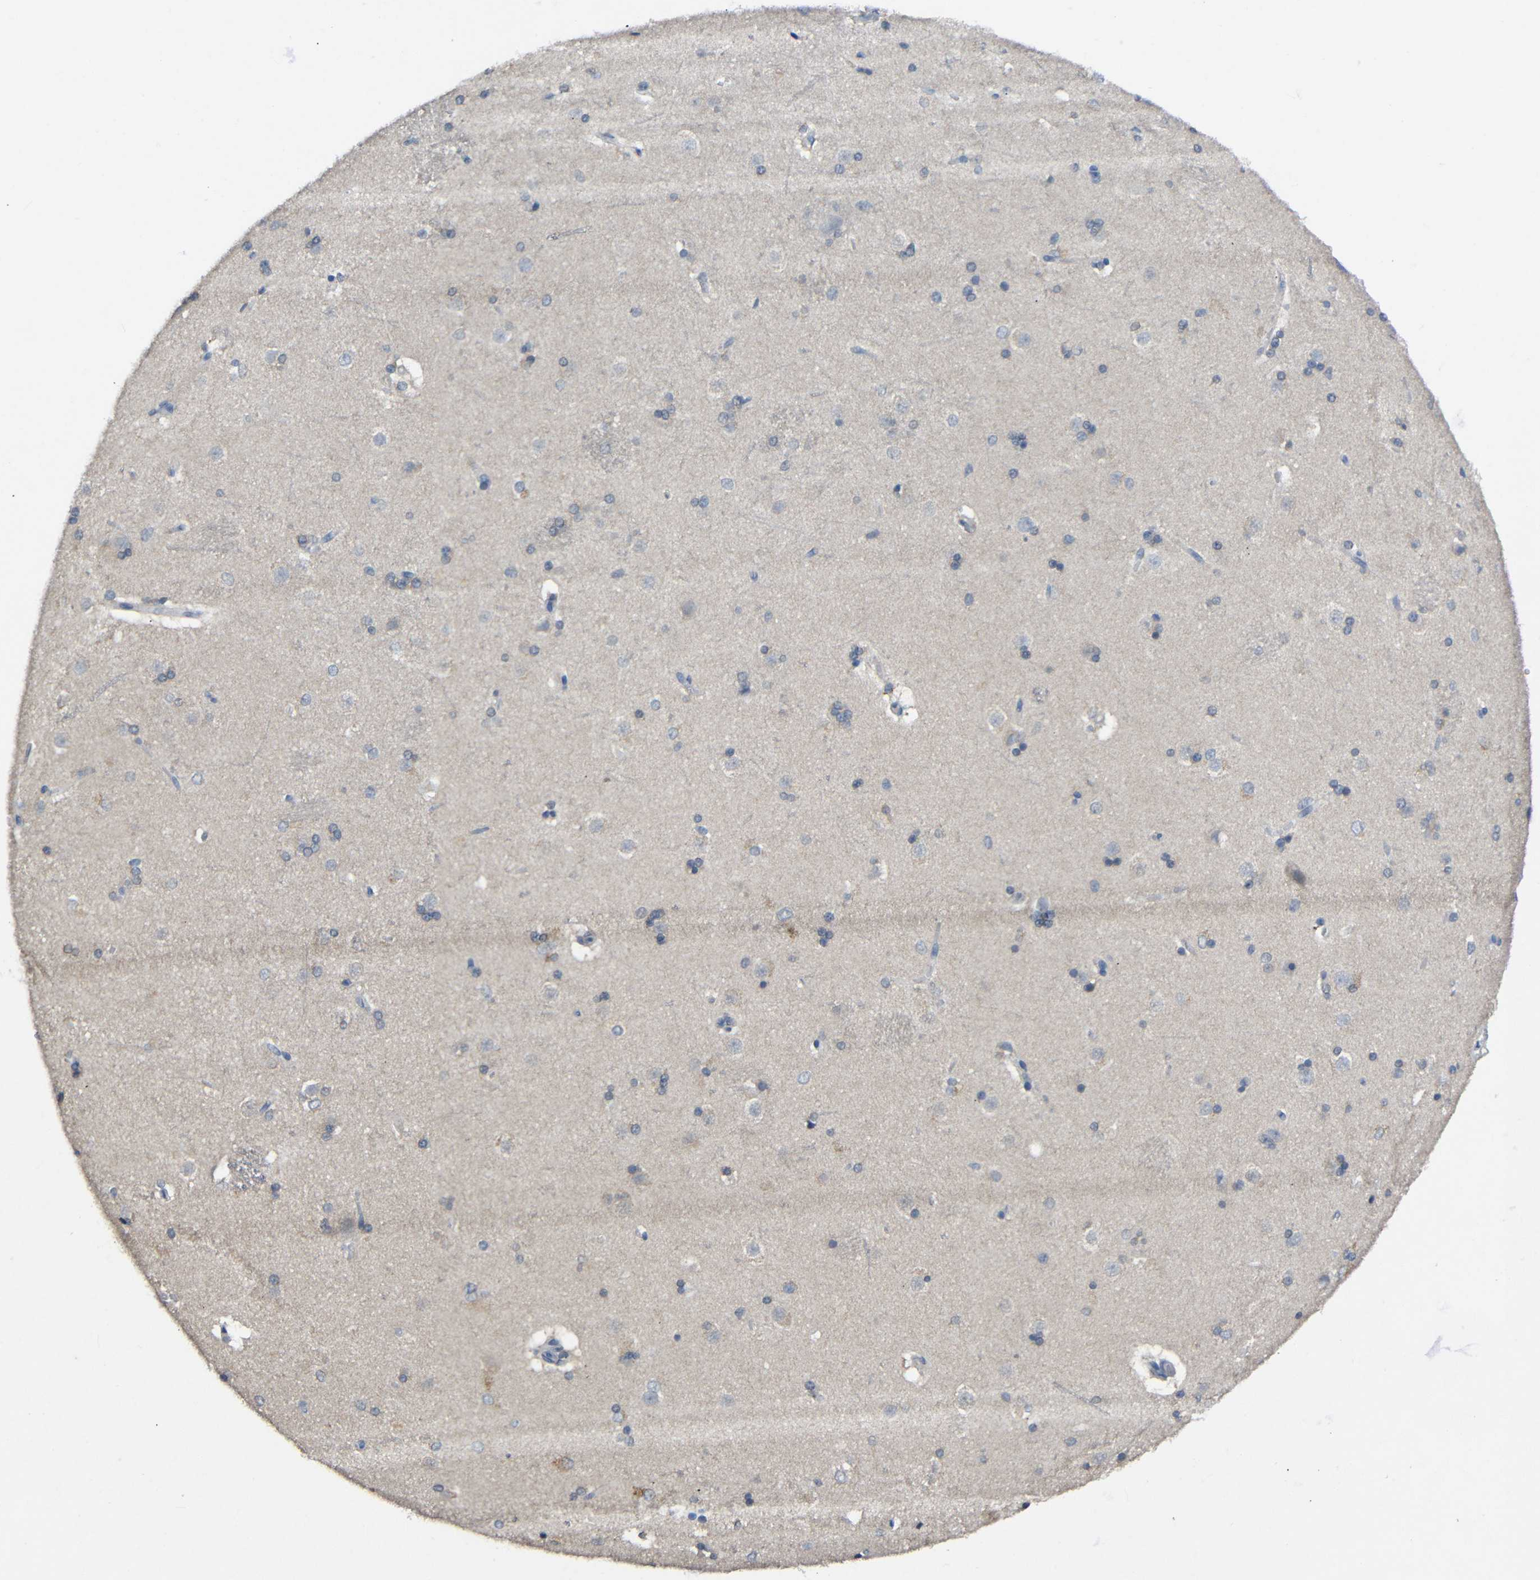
{"staining": {"intensity": "weak", "quantity": "<25%", "location": "cytoplasmic/membranous"}, "tissue": "caudate", "cell_type": "Glial cells", "image_type": "normal", "snomed": [{"axis": "morphology", "description": "Normal tissue, NOS"}, {"axis": "topography", "description": "Lateral ventricle wall"}], "caption": "DAB immunohistochemical staining of normal human caudate reveals no significant positivity in glial cells.", "gene": "HNF1A", "patient": {"sex": "female", "age": 19}}